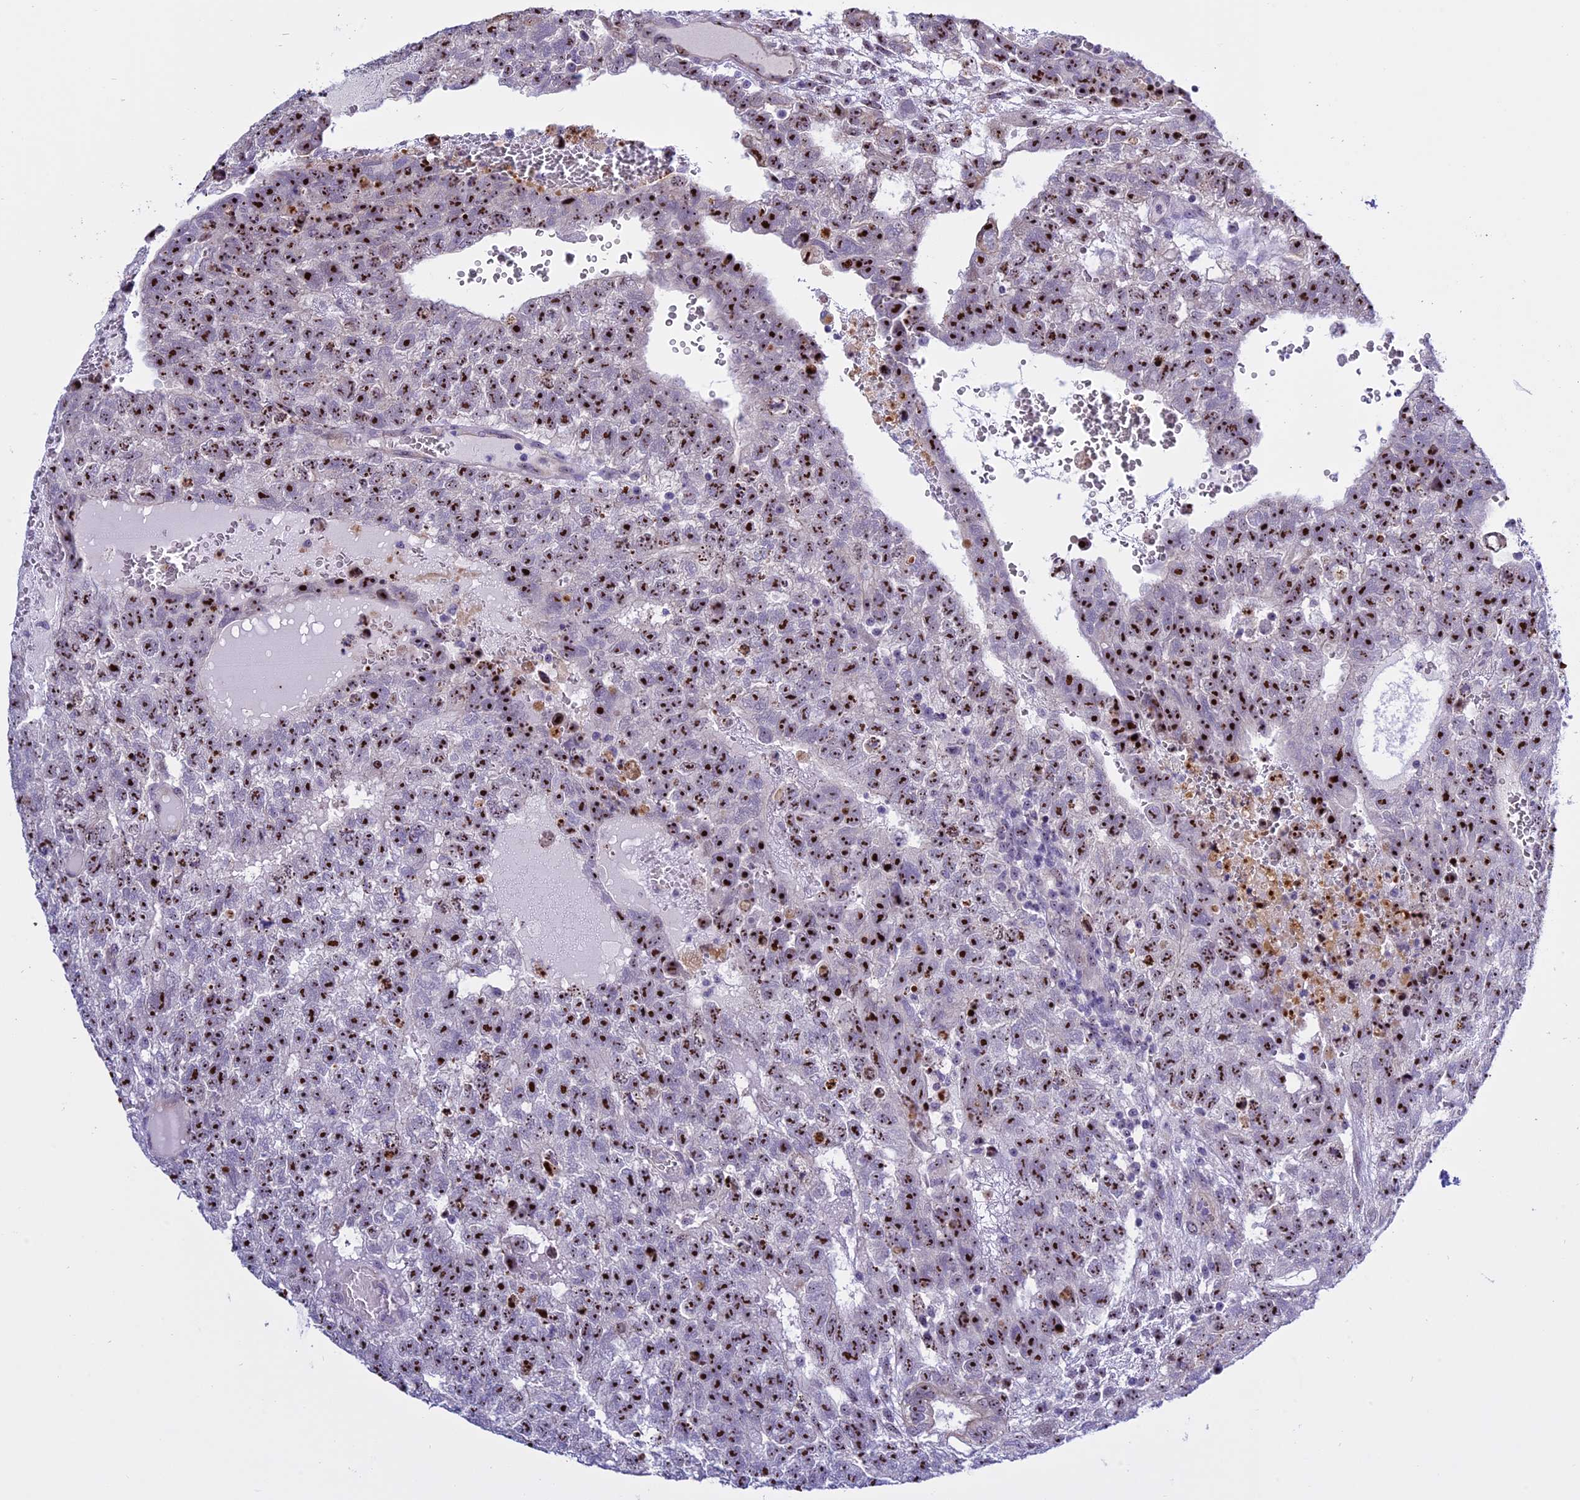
{"staining": {"intensity": "strong", "quantity": ">75%", "location": "nuclear"}, "tissue": "testis cancer", "cell_type": "Tumor cells", "image_type": "cancer", "snomed": [{"axis": "morphology", "description": "Carcinoma, Embryonal, NOS"}, {"axis": "topography", "description": "Testis"}], "caption": "Immunohistochemistry (IHC) of human embryonal carcinoma (testis) reveals high levels of strong nuclear staining in about >75% of tumor cells.", "gene": "TBL3", "patient": {"sex": "male", "age": 26}}